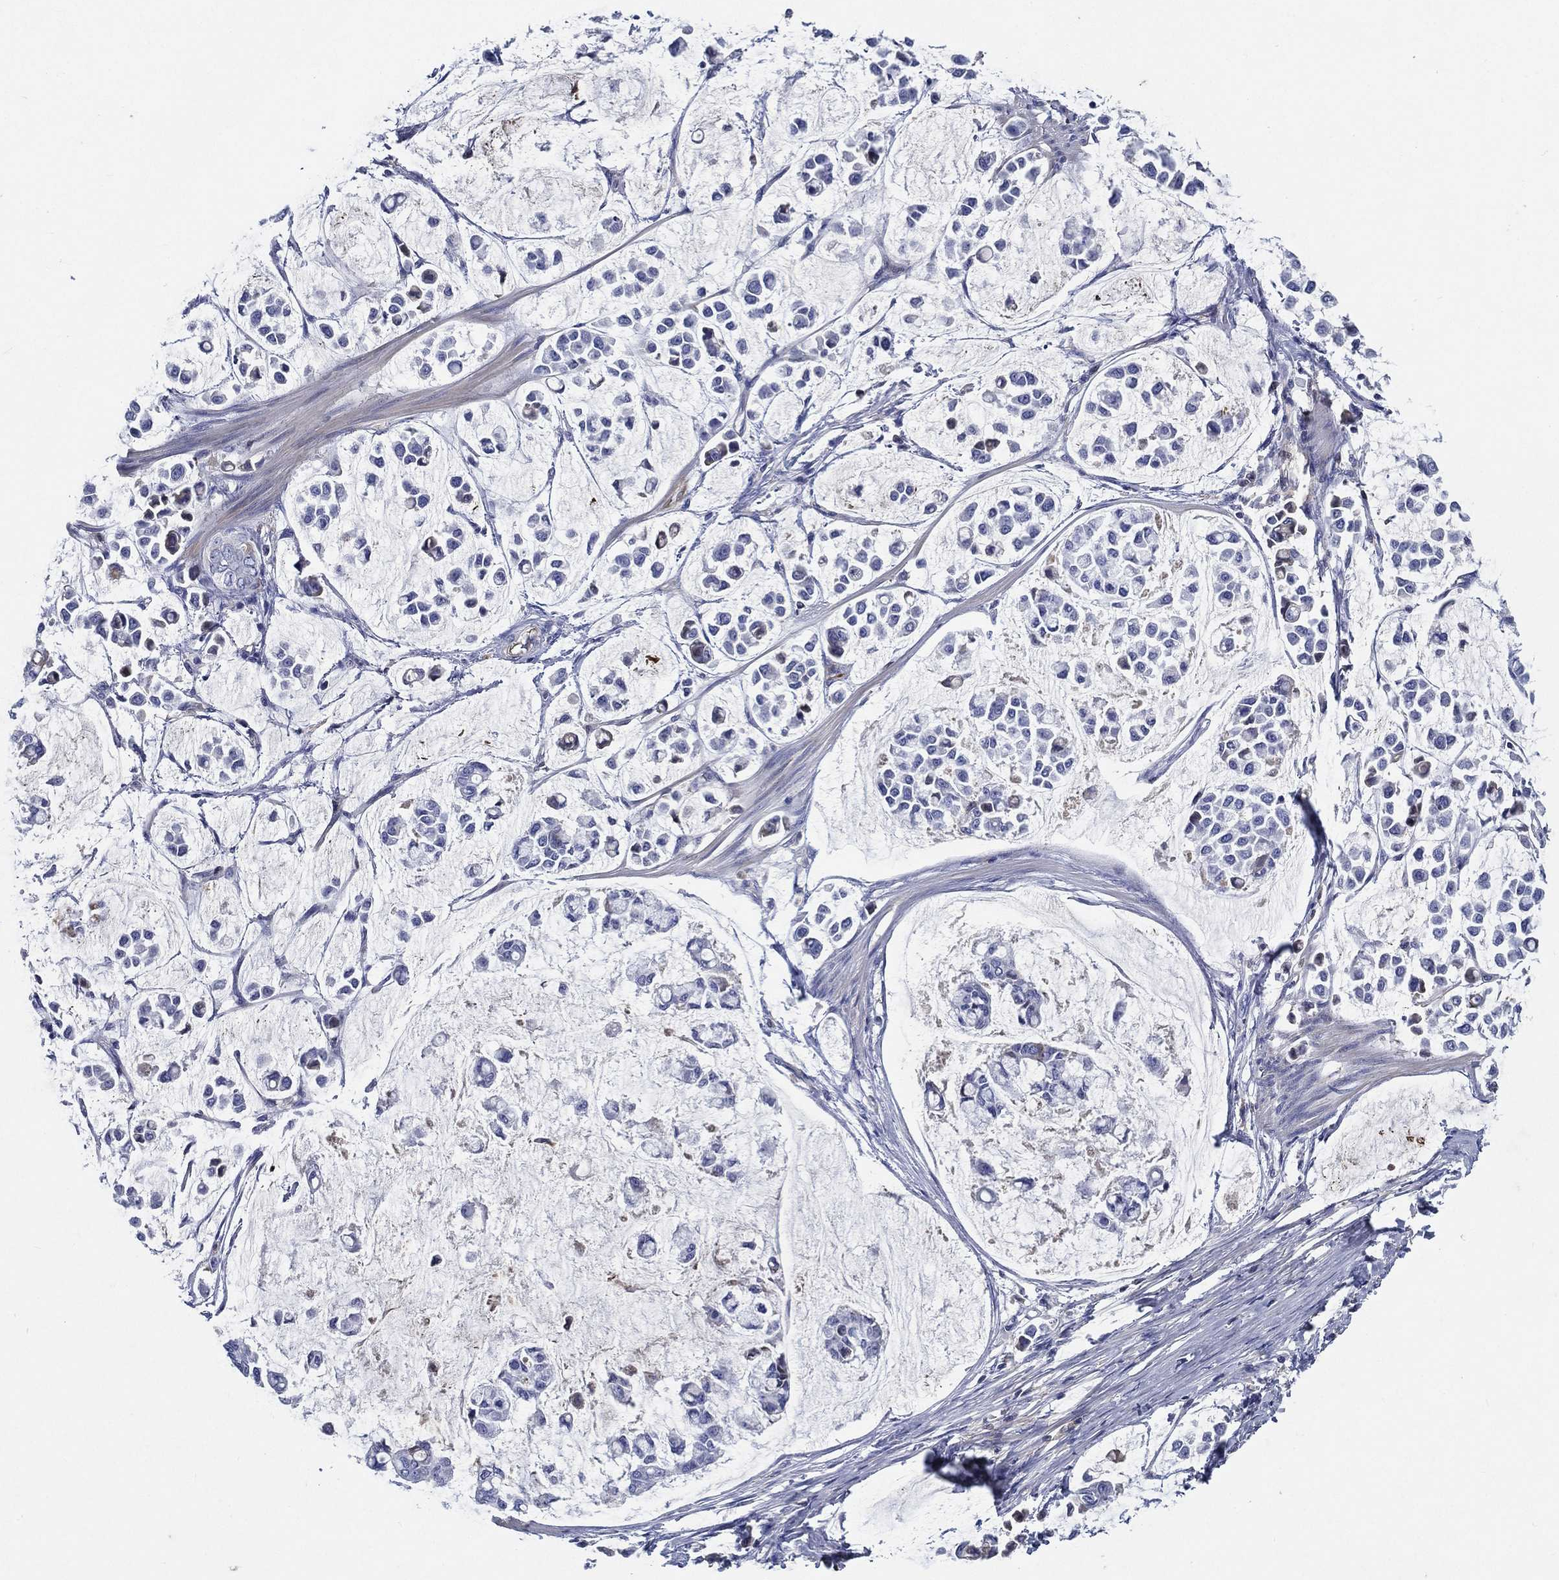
{"staining": {"intensity": "negative", "quantity": "none", "location": "none"}, "tissue": "stomach cancer", "cell_type": "Tumor cells", "image_type": "cancer", "snomed": [{"axis": "morphology", "description": "Adenocarcinoma, NOS"}, {"axis": "topography", "description": "Stomach"}], "caption": "An image of stomach adenocarcinoma stained for a protein displays no brown staining in tumor cells.", "gene": "TMPRSS11D", "patient": {"sex": "male", "age": 82}}